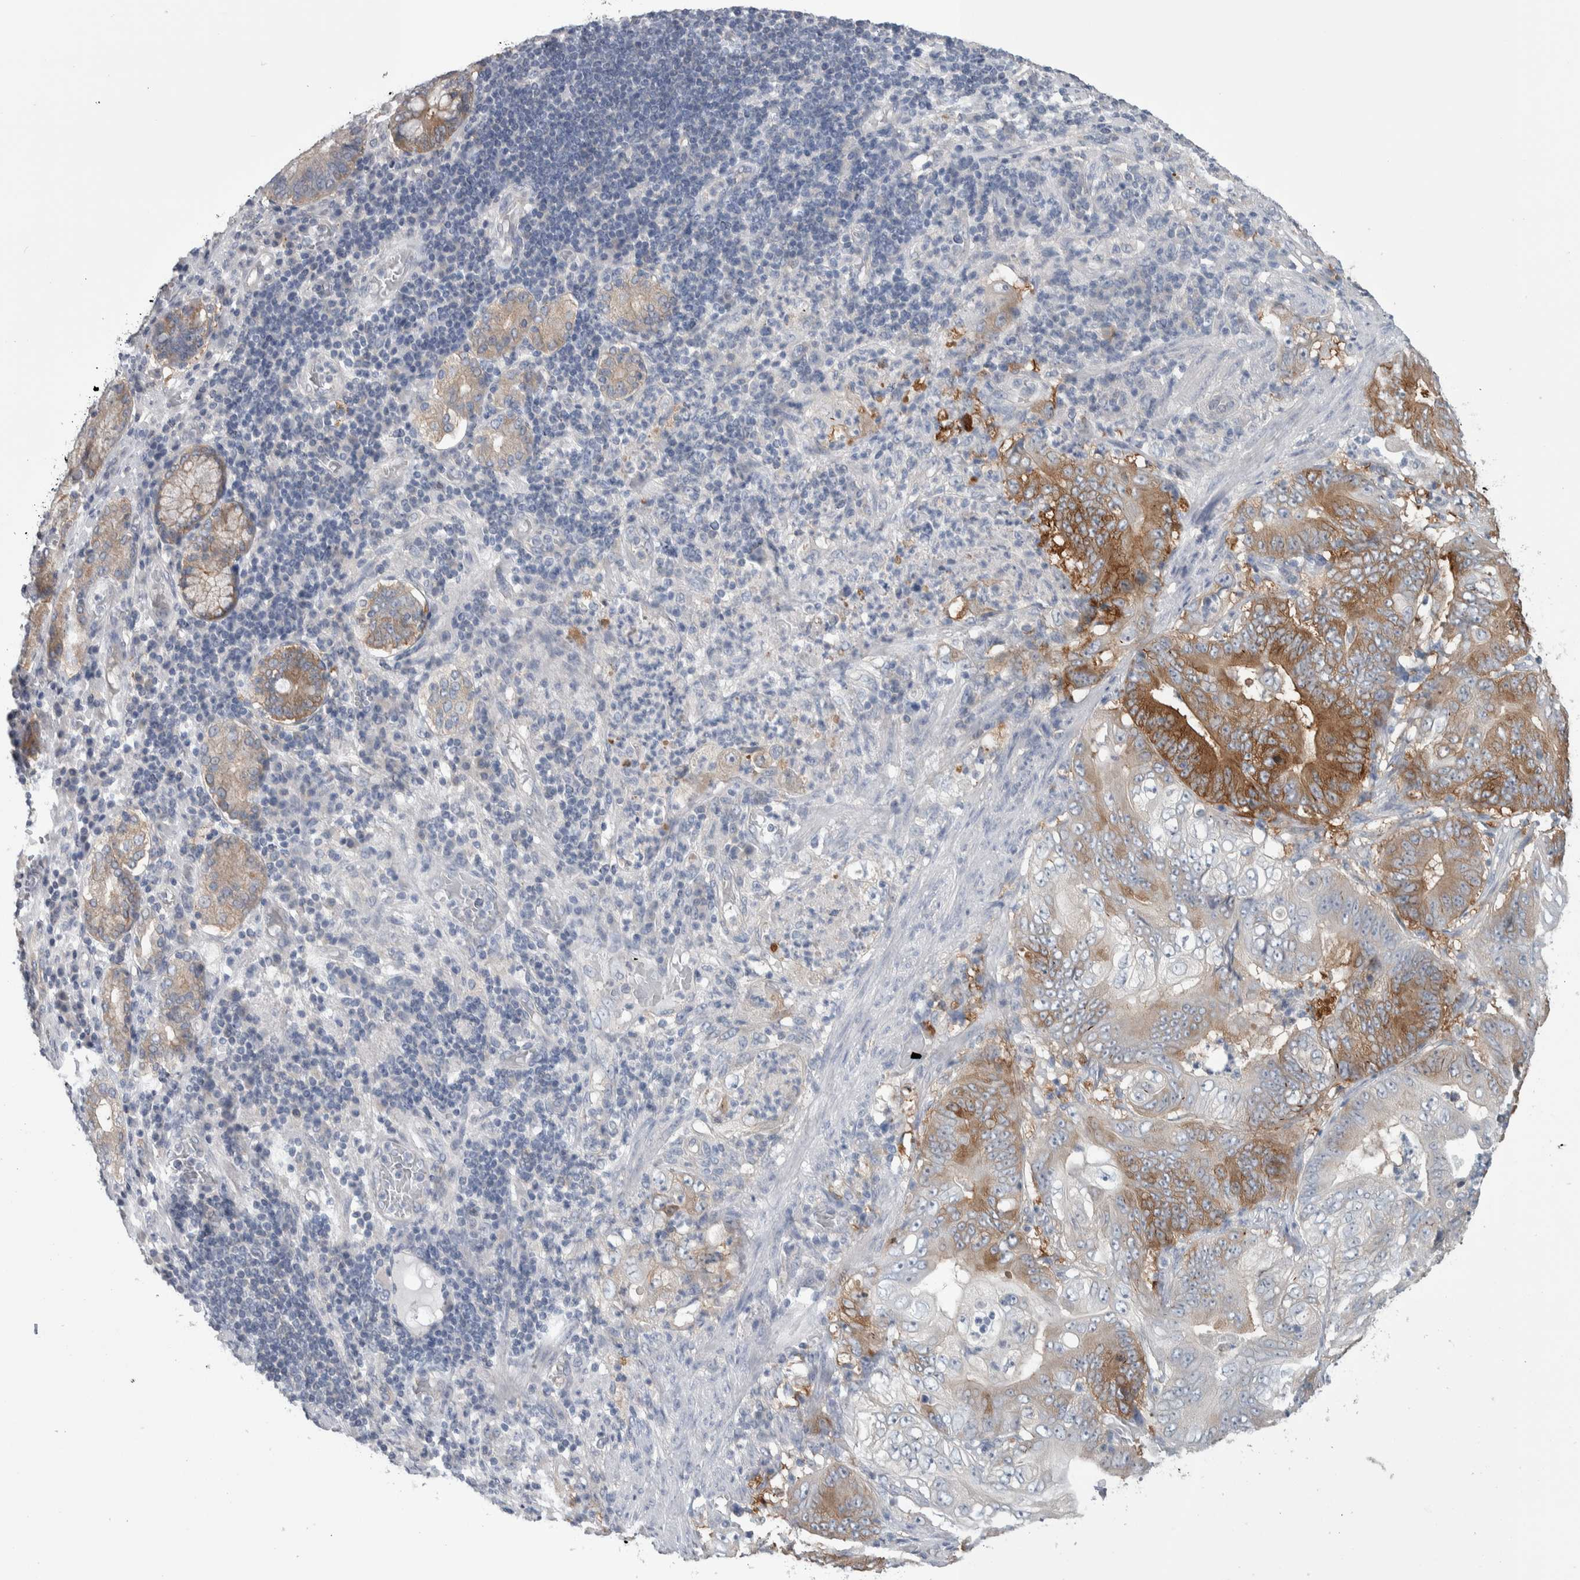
{"staining": {"intensity": "moderate", "quantity": "25%-75%", "location": "cytoplasmic/membranous"}, "tissue": "stomach cancer", "cell_type": "Tumor cells", "image_type": "cancer", "snomed": [{"axis": "morphology", "description": "Adenocarcinoma, NOS"}, {"axis": "topography", "description": "Stomach"}], "caption": "Stomach adenocarcinoma stained for a protein (brown) shows moderate cytoplasmic/membranous positive expression in approximately 25%-75% of tumor cells.", "gene": "GPHN", "patient": {"sex": "female", "age": 73}}